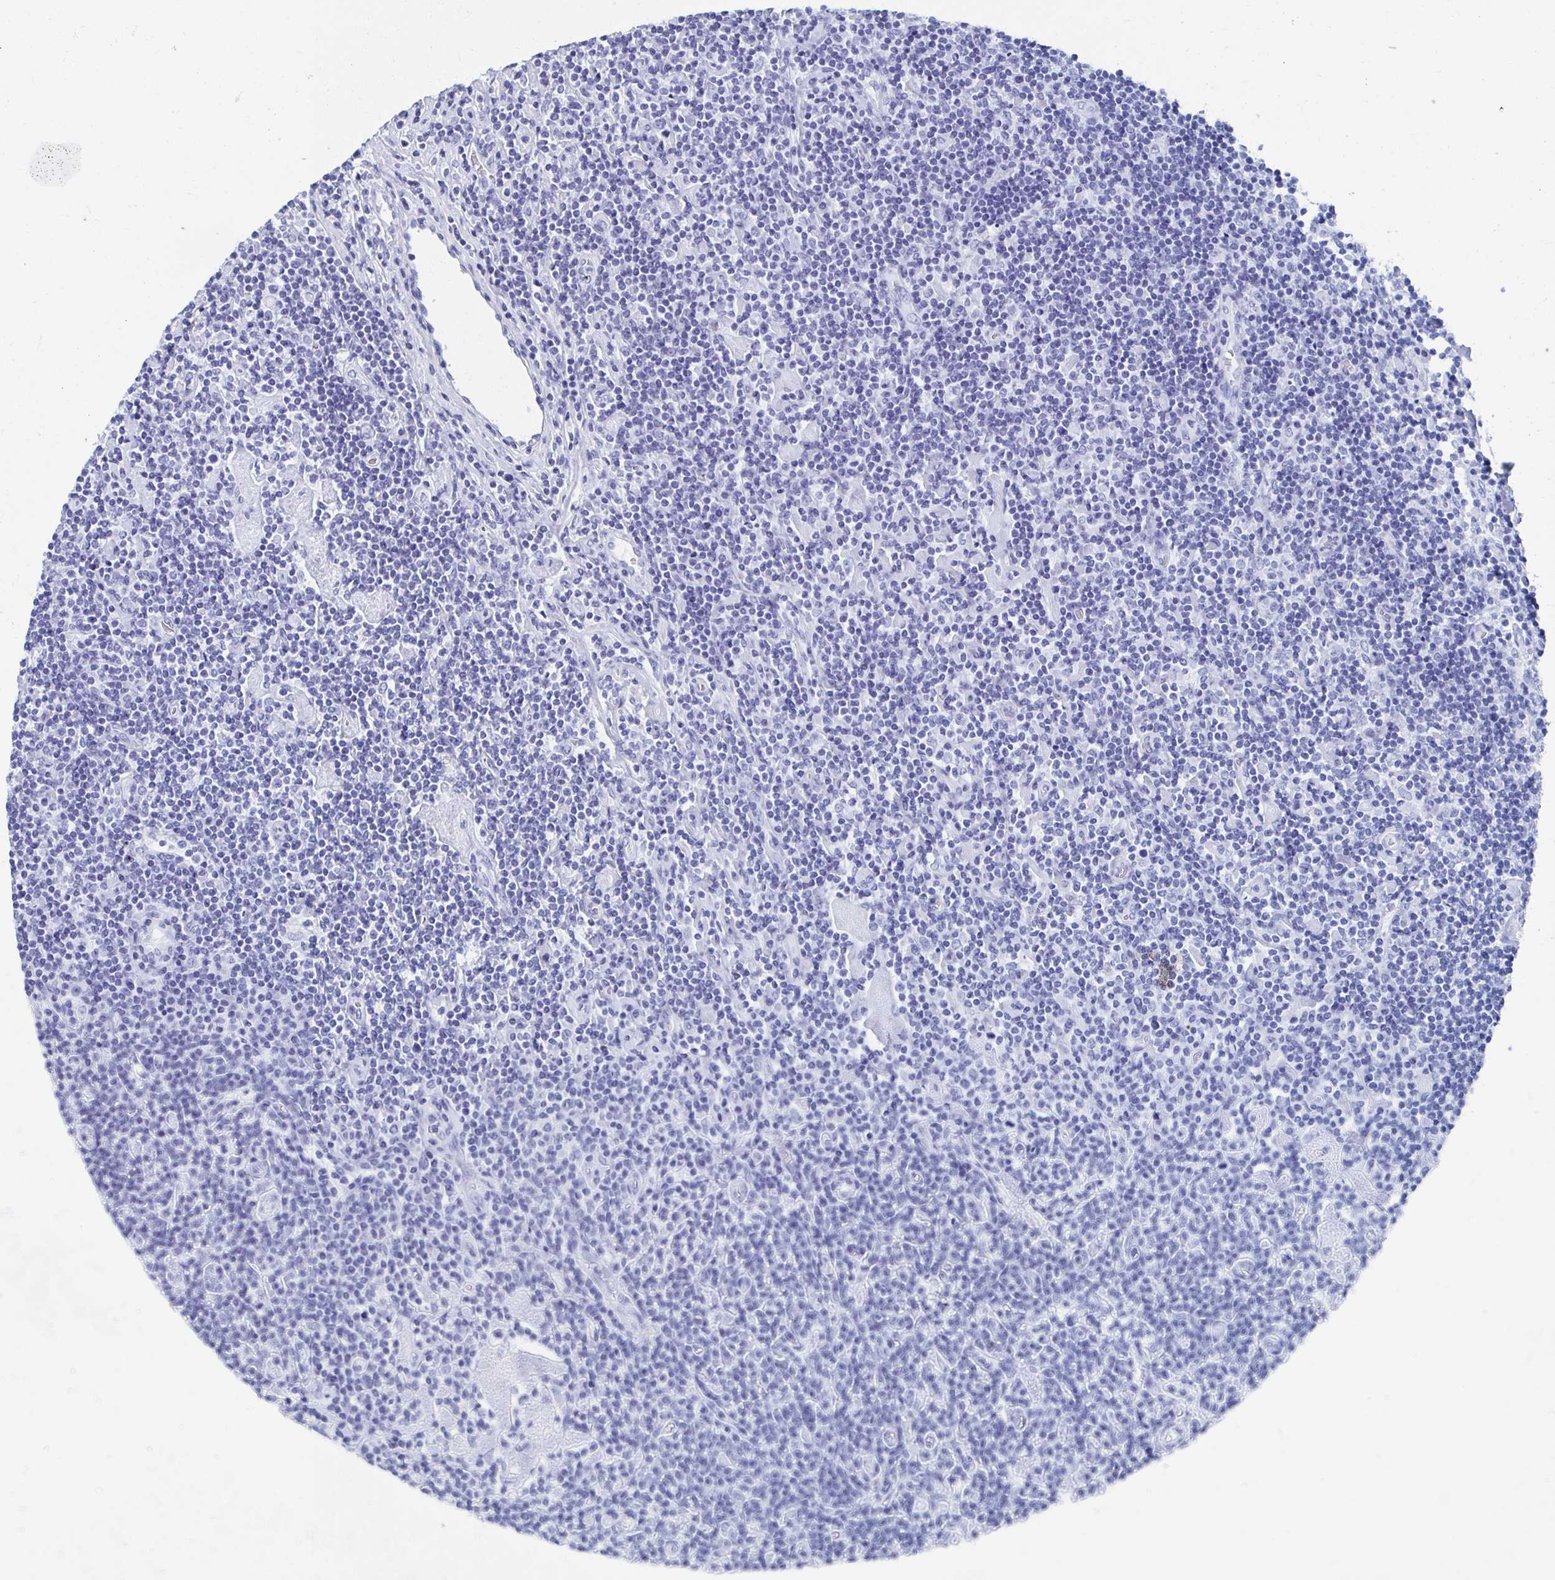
{"staining": {"intensity": "negative", "quantity": "none", "location": "none"}, "tissue": "lymphoma", "cell_type": "Tumor cells", "image_type": "cancer", "snomed": [{"axis": "morphology", "description": "Hodgkin's disease, NOS"}, {"axis": "topography", "description": "Lymph node"}], "caption": "Hodgkin's disease stained for a protein using IHC reveals no expression tumor cells.", "gene": "HDGFL1", "patient": {"sex": "male", "age": 40}}